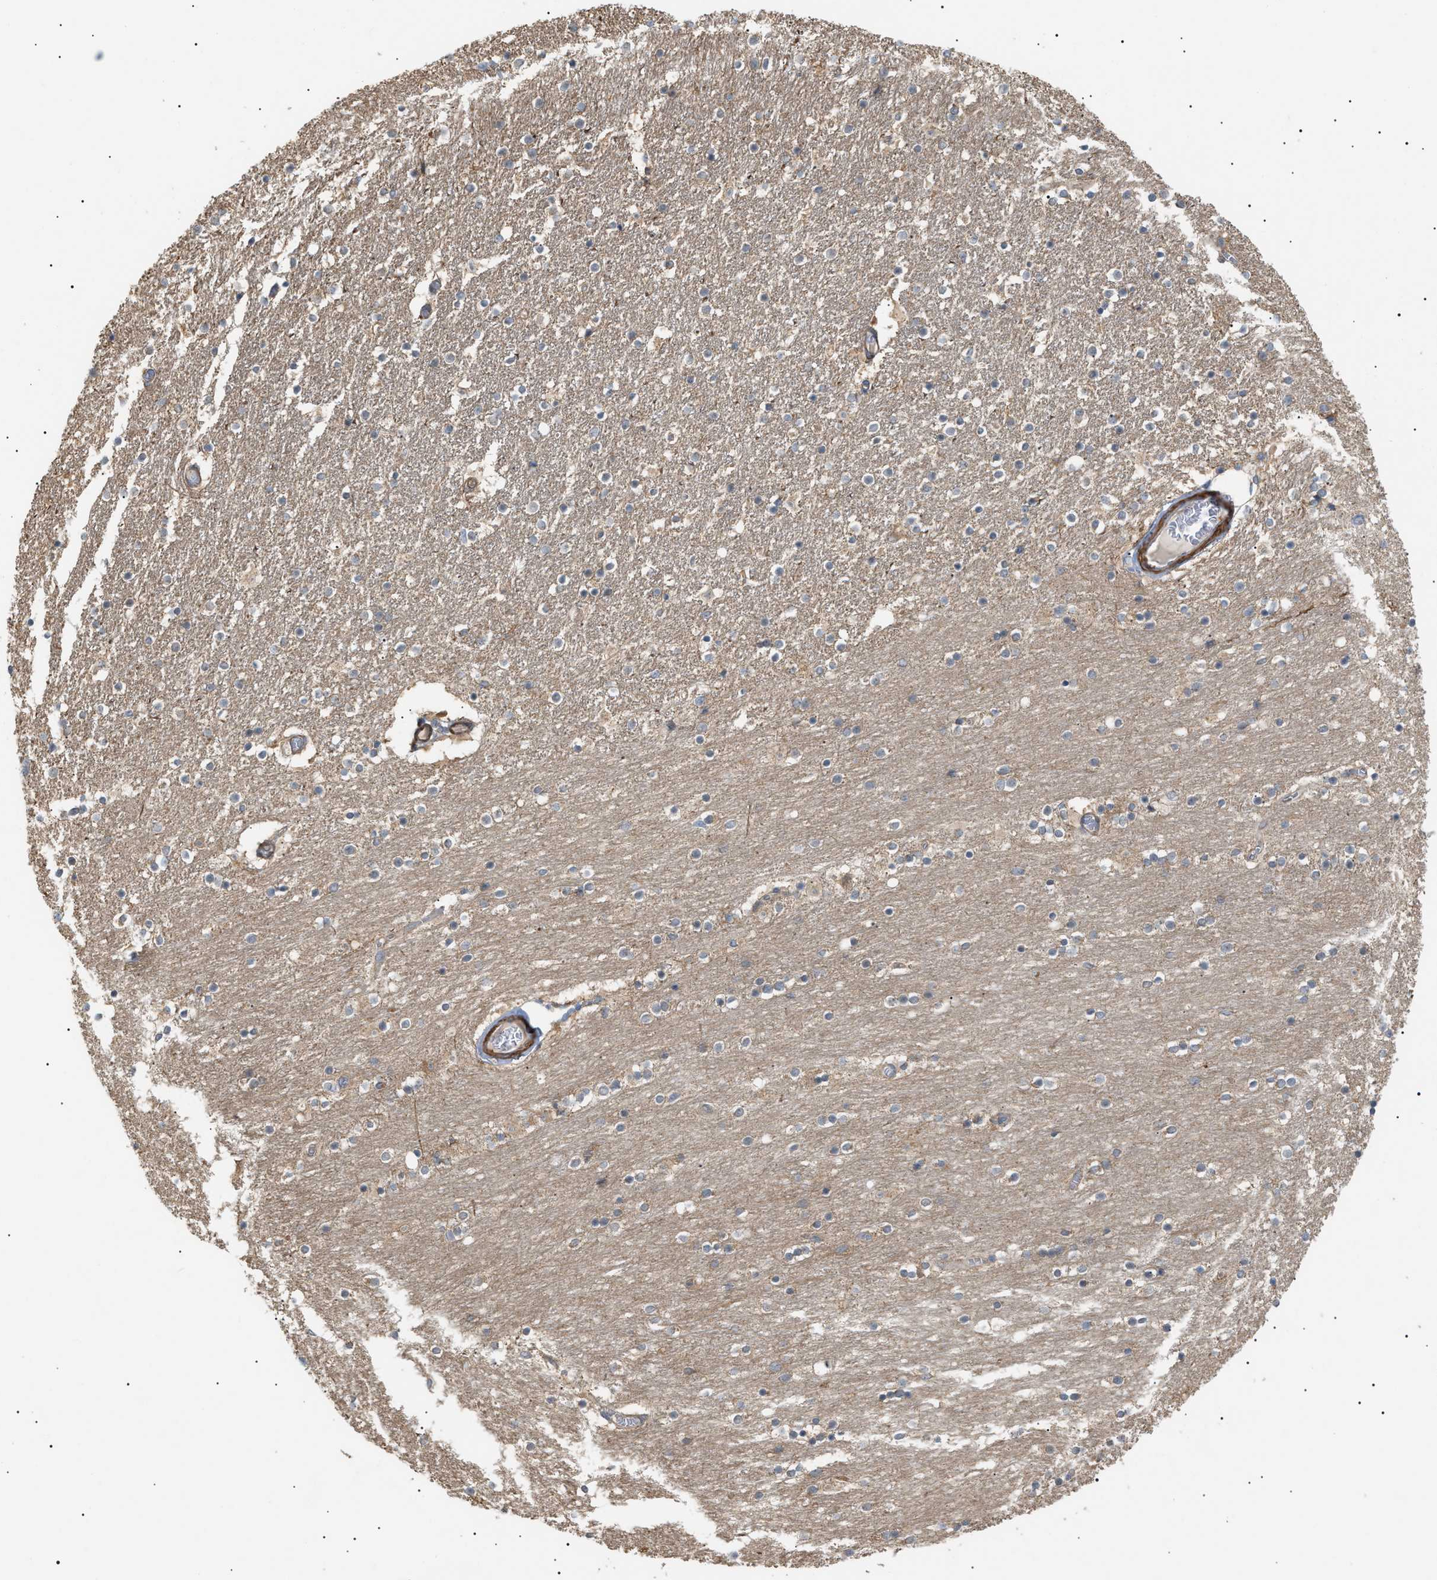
{"staining": {"intensity": "weak", "quantity": "<25%", "location": "cytoplasmic/membranous"}, "tissue": "caudate", "cell_type": "Glial cells", "image_type": "normal", "snomed": [{"axis": "morphology", "description": "Normal tissue, NOS"}, {"axis": "topography", "description": "Lateral ventricle wall"}], "caption": "A high-resolution histopathology image shows immunohistochemistry staining of unremarkable caudate, which demonstrates no significant expression in glial cells.", "gene": "IRS2", "patient": {"sex": "female", "age": 54}}